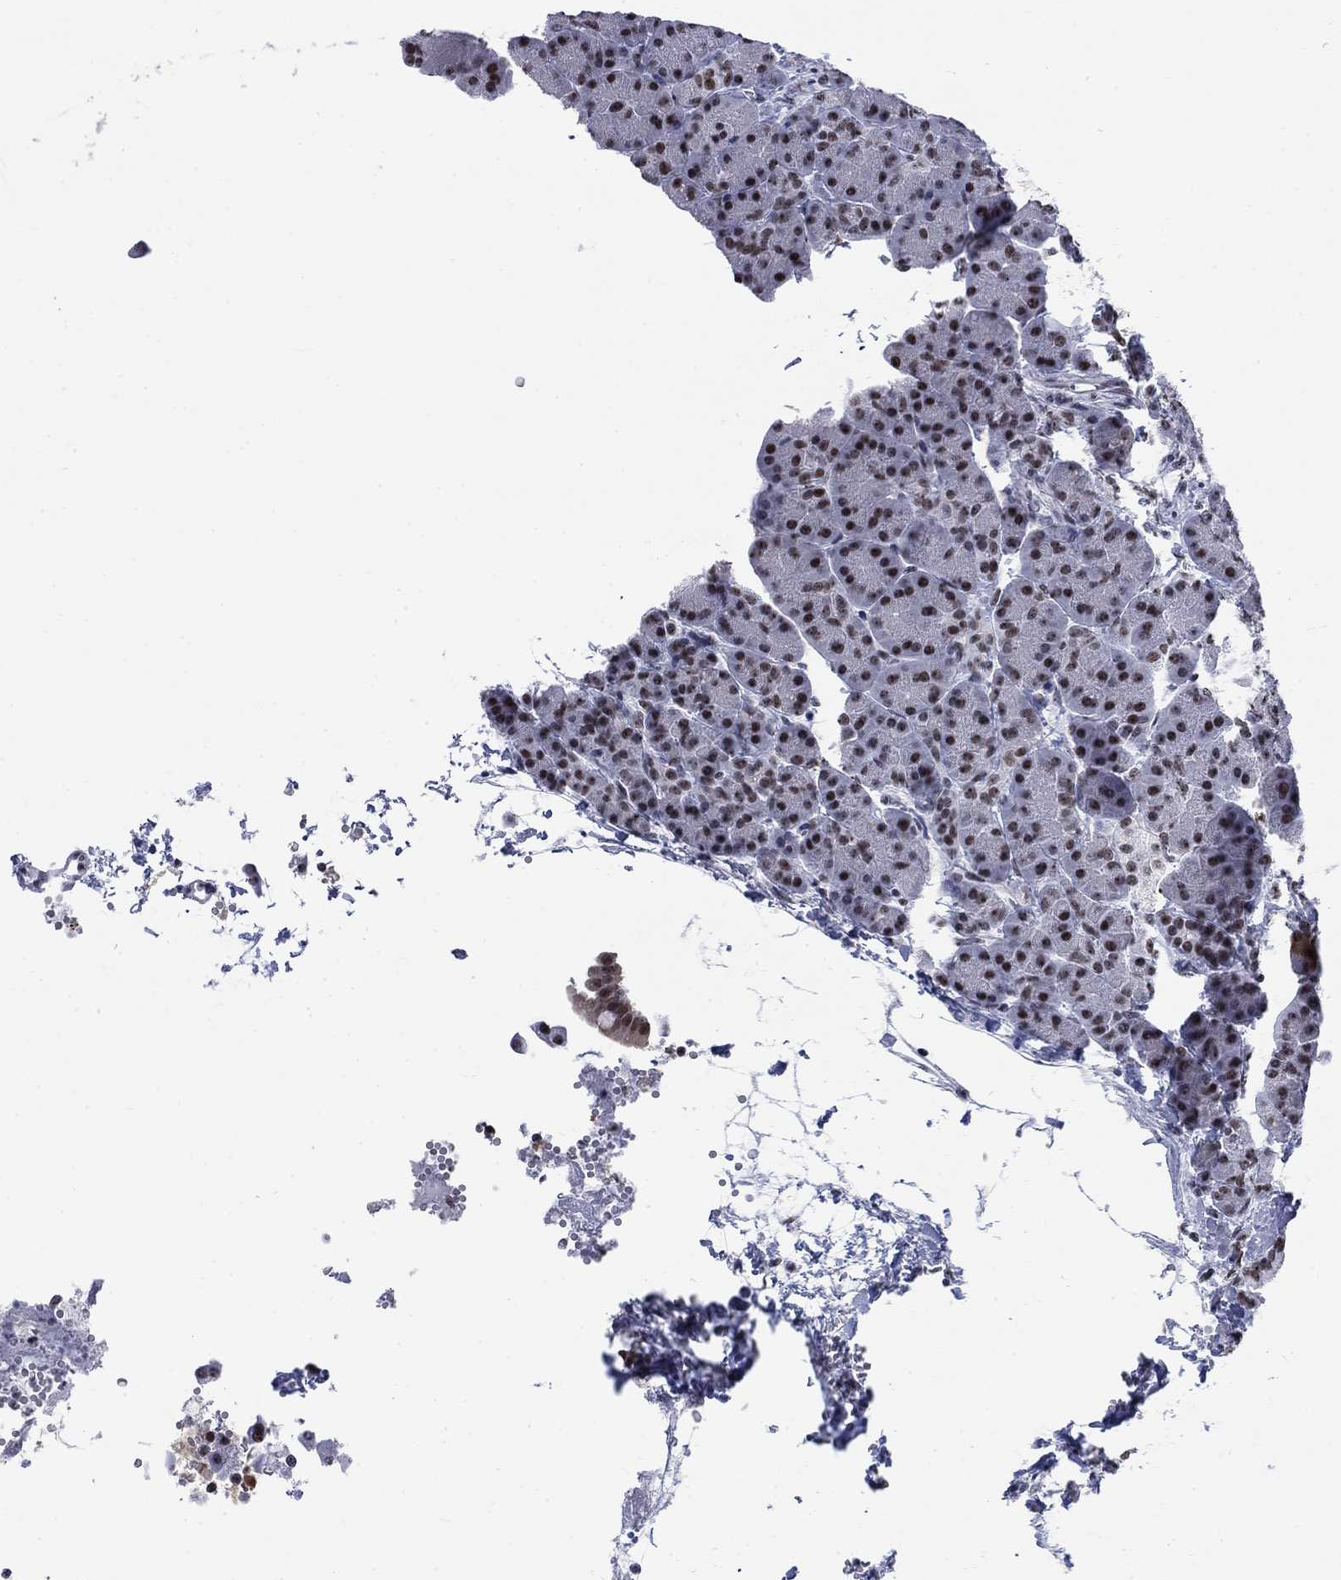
{"staining": {"intensity": "moderate", "quantity": "25%-75%", "location": "nuclear"}, "tissue": "pancreas", "cell_type": "Exocrine glandular cells", "image_type": "normal", "snomed": [{"axis": "morphology", "description": "Normal tissue, NOS"}, {"axis": "topography", "description": "Pancreas"}], "caption": "Benign pancreas exhibits moderate nuclear staining in about 25%-75% of exocrine glandular cells (brown staining indicates protein expression, while blue staining denotes nuclei)..", "gene": "CSRNP3", "patient": {"sex": "female", "age": 63}}